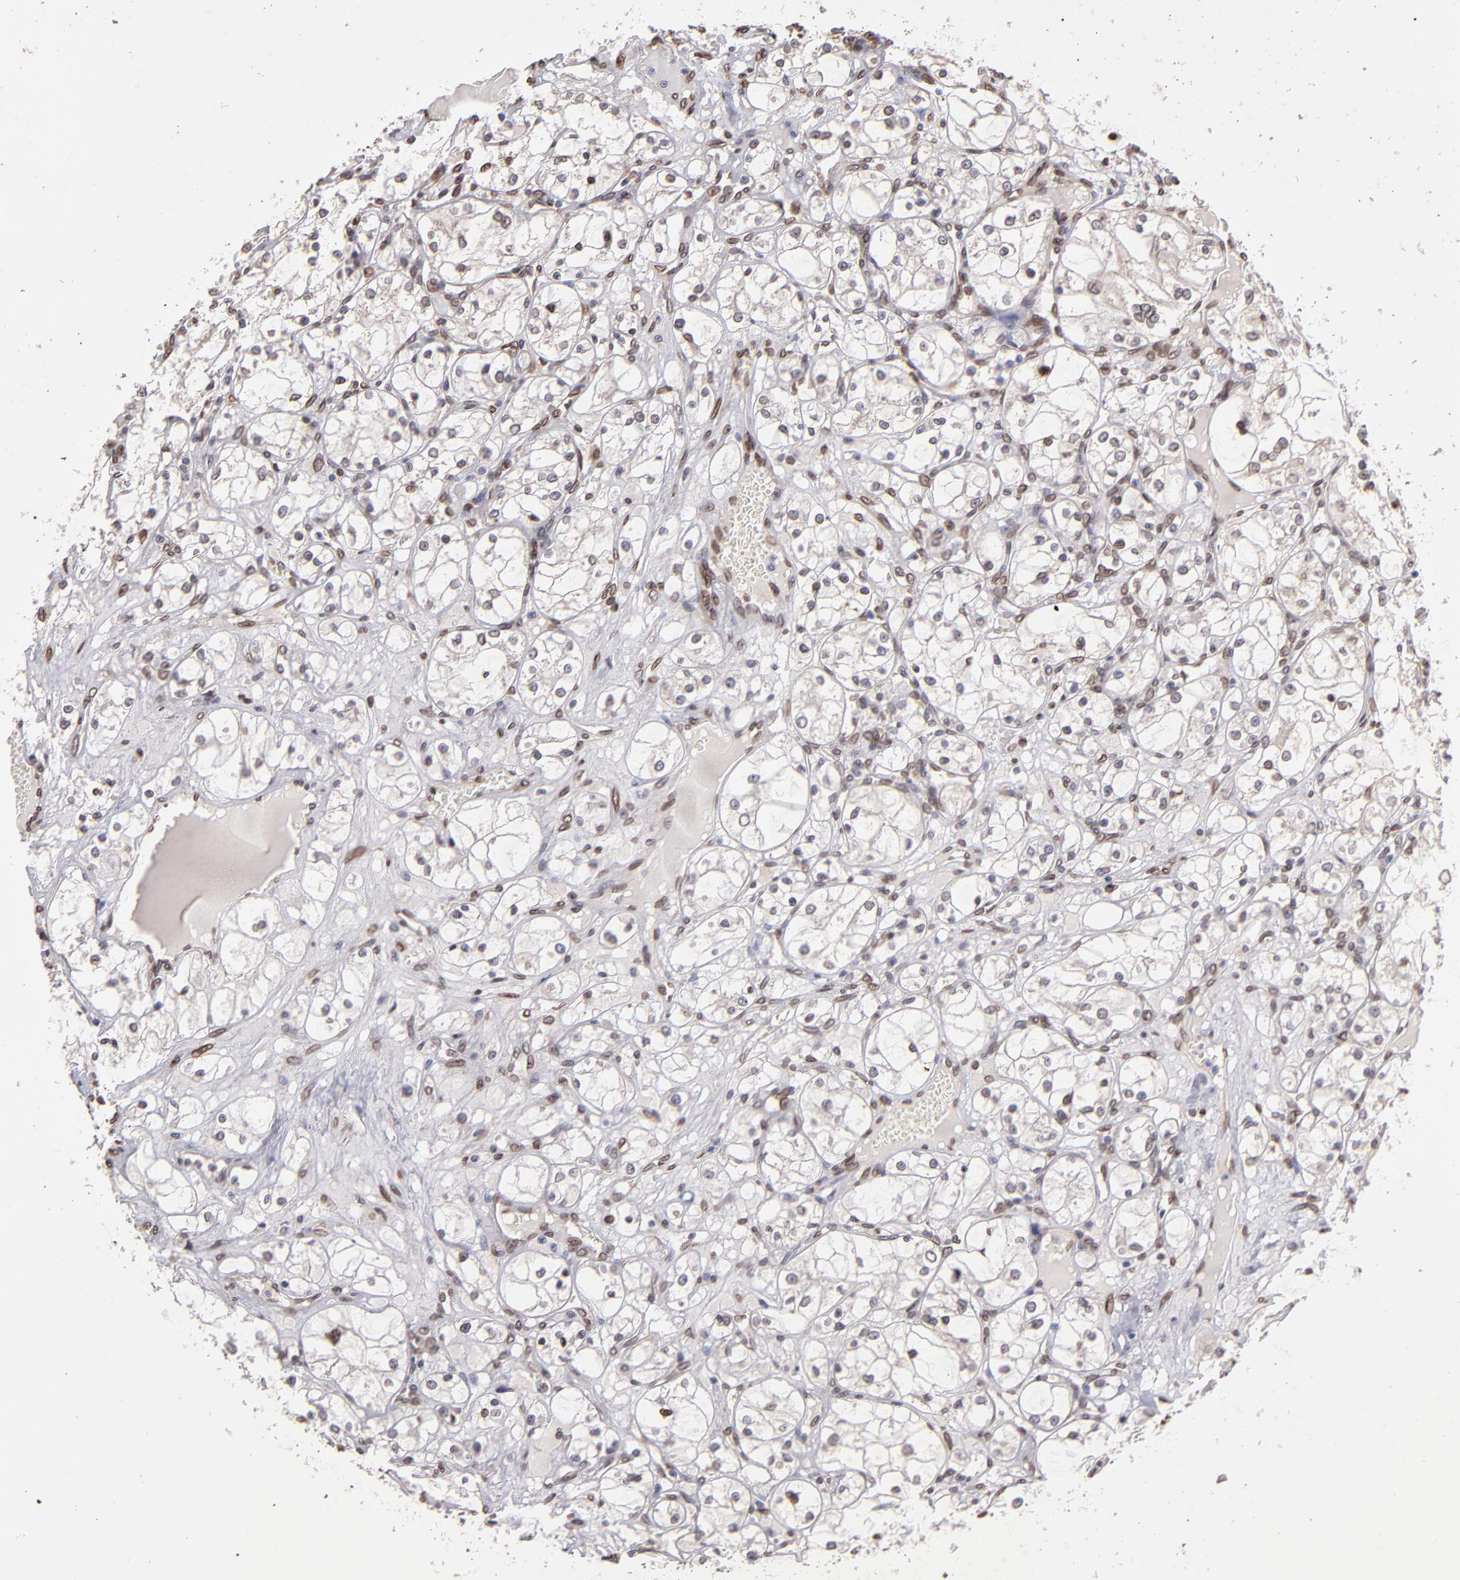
{"staining": {"intensity": "weak", "quantity": "25%-75%", "location": "cytoplasmic/membranous,nuclear"}, "tissue": "renal cancer", "cell_type": "Tumor cells", "image_type": "cancer", "snomed": [{"axis": "morphology", "description": "Adenocarcinoma, NOS"}, {"axis": "topography", "description": "Kidney"}], "caption": "Protein staining of renal cancer (adenocarcinoma) tissue exhibits weak cytoplasmic/membranous and nuclear staining in approximately 25%-75% of tumor cells.", "gene": "PUM3", "patient": {"sex": "male", "age": 61}}